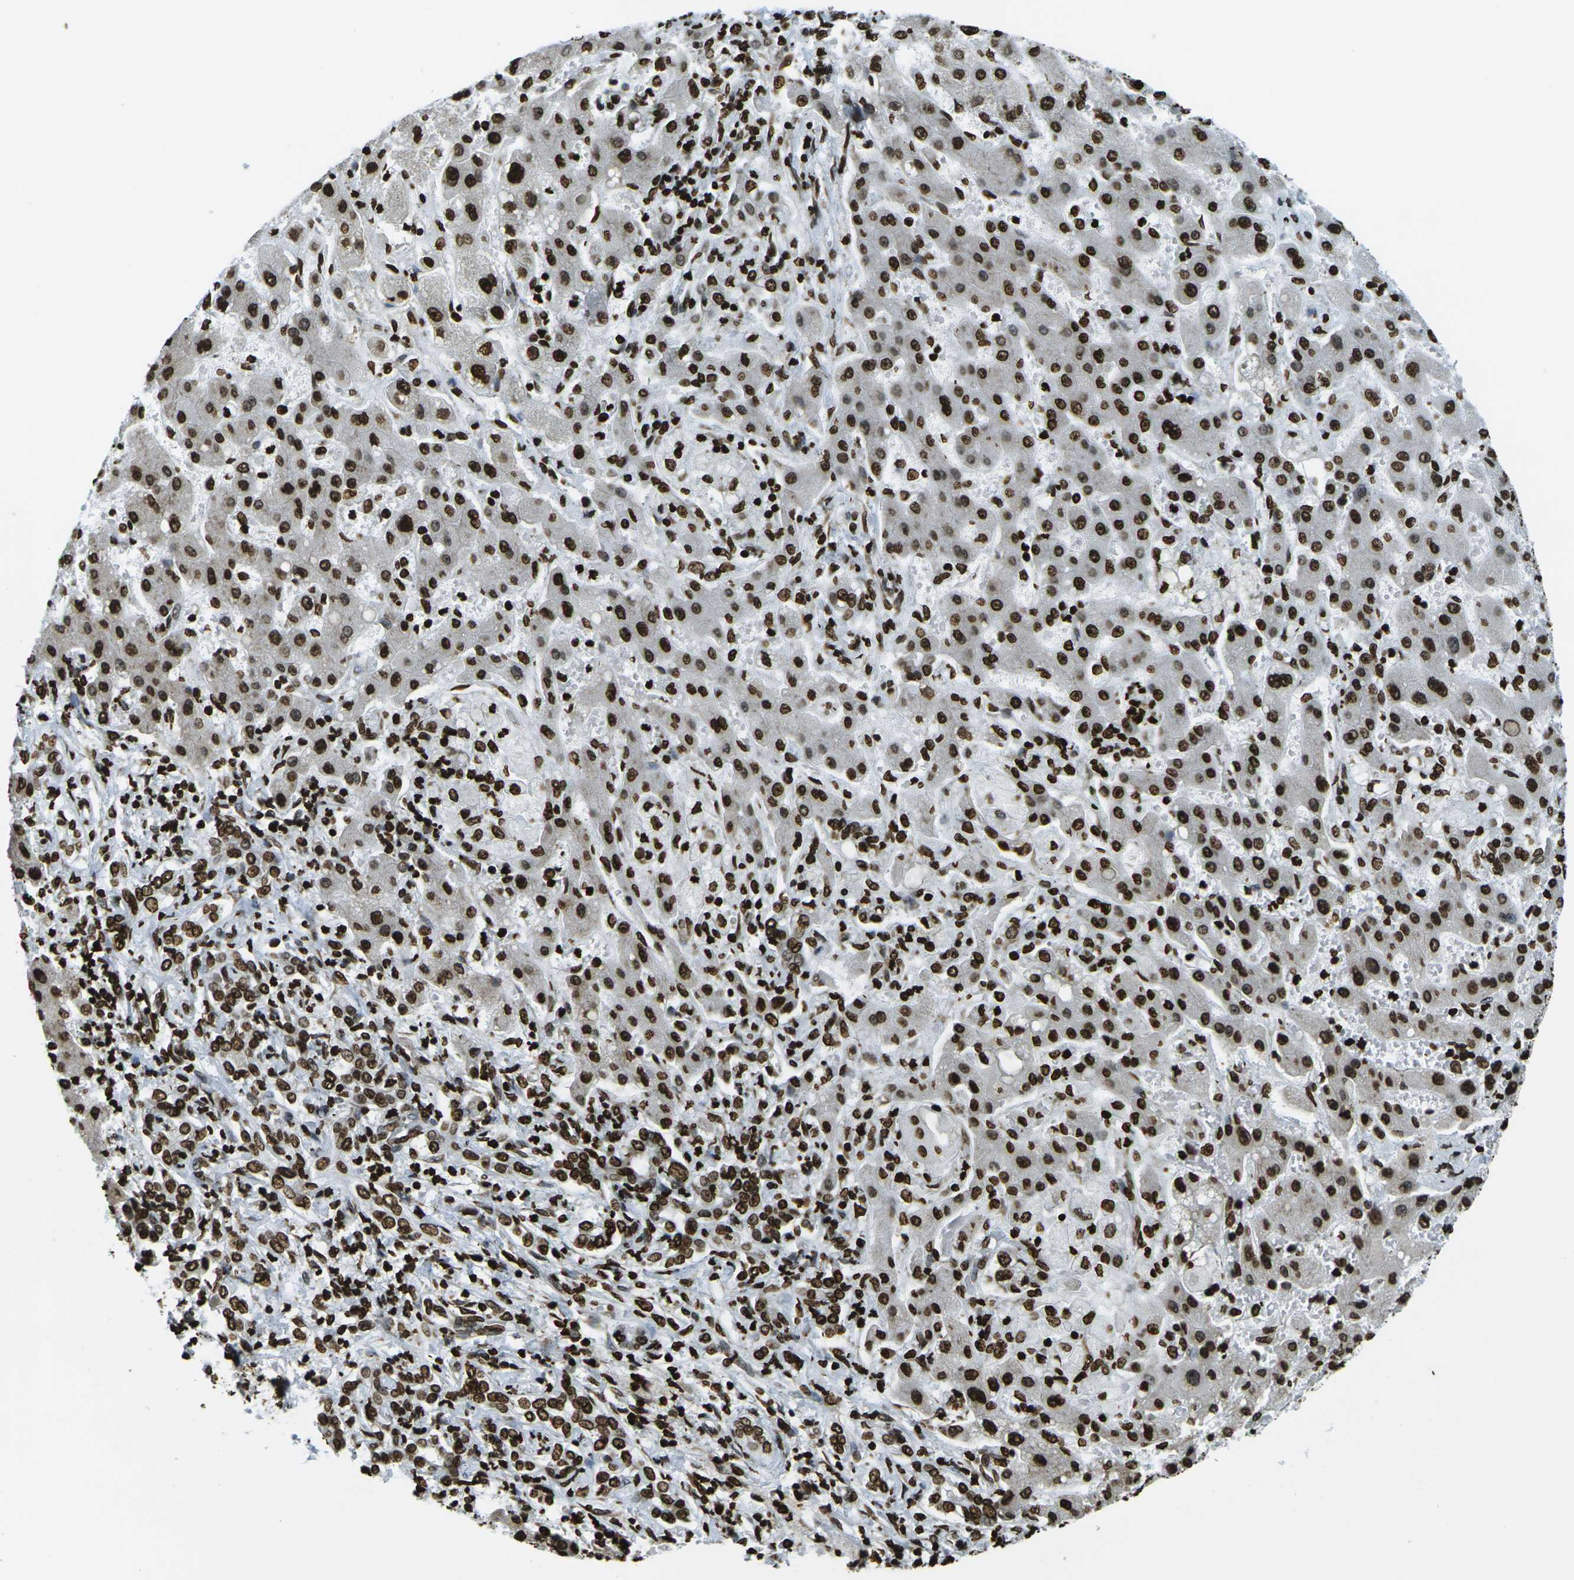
{"staining": {"intensity": "strong", "quantity": ">75%", "location": "nuclear"}, "tissue": "liver cancer", "cell_type": "Tumor cells", "image_type": "cancer", "snomed": [{"axis": "morphology", "description": "Cholangiocarcinoma"}, {"axis": "topography", "description": "Liver"}], "caption": "Cholangiocarcinoma (liver) stained with a protein marker displays strong staining in tumor cells.", "gene": "H1-2", "patient": {"sex": "male", "age": 50}}